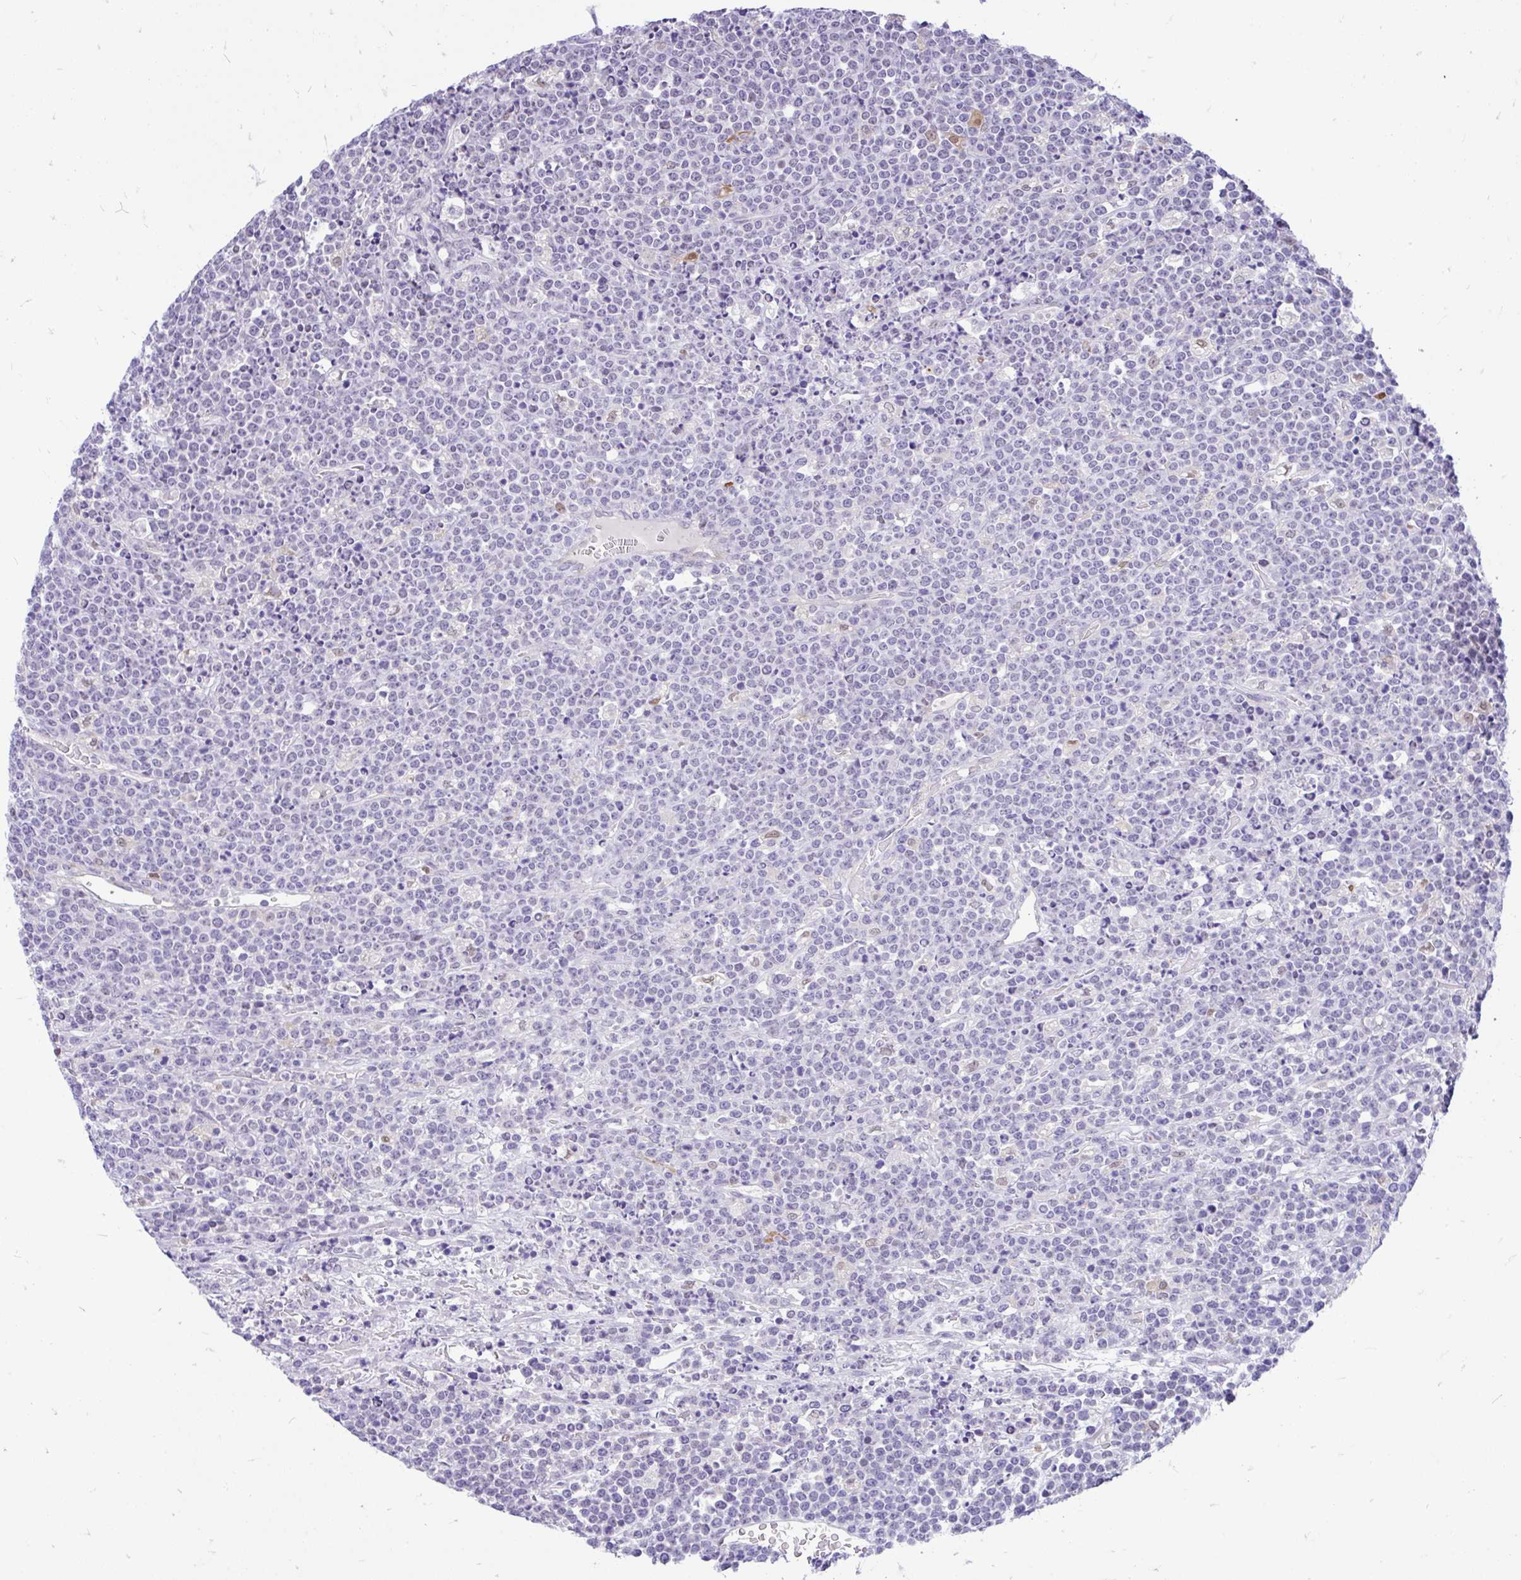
{"staining": {"intensity": "negative", "quantity": "none", "location": "none"}, "tissue": "lymphoma", "cell_type": "Tumor cells", "image_type": "cancer", "snomed": [{"axis": "morphology", "description": "Malignant lymphoma, non-Hodgkin's type, High grade"}, {"axis": "topography", "description": "Ovary"}], "caption": "The photomicrograph displays no significant staining in tumor cells of lymphoma.", "gene": "GLB1L2", "patient": {"sex": "female", "age": 56}}